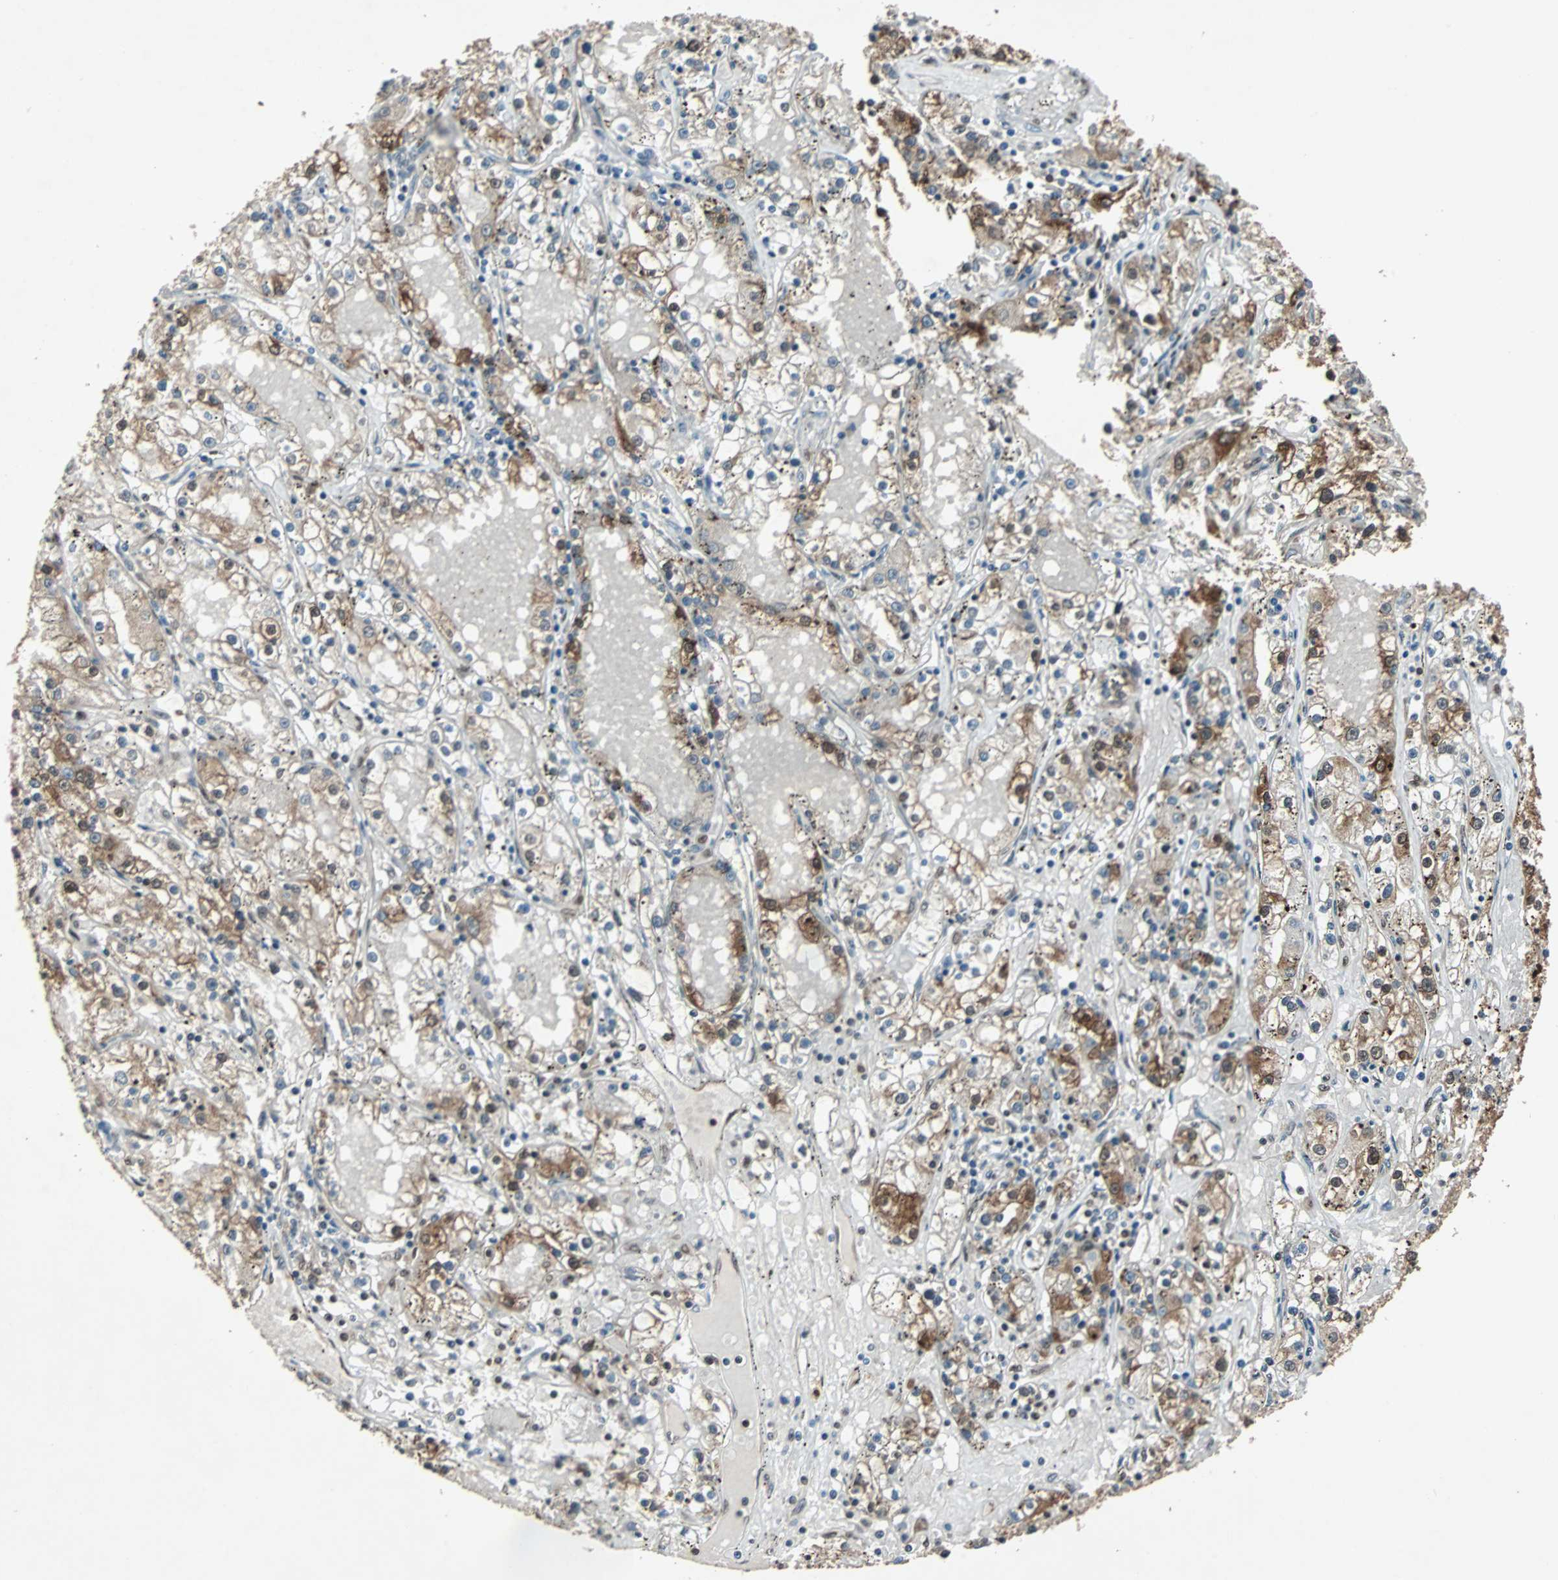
{"staining": {"intensity": "moderate", "quantity": "25%-75%", "location": "cytoplasmic/membranous,nuclear"}, "tissue": "renal cancer", "cell_type": "Tumor cells", "image_type": "cancer", "snomed": [{"axis": "morphology", "description": "Adenocarcinoma, NOS"}, {"axis": "topography", "description": "Kidney"}], "caption": "Protein staining shows moderate cytoplasmic/membranous and nuclear staining in approximately 25%-75% of tumor cells in renal cancer. The protein is stained brown, and the nuclei are stained in blue (DAB (3,3'-diaminobenzidine) IHC with brightfield microscopy, high magnification).", "gene": "ACLY", "patient": {"sex": "male", "age": 56}}